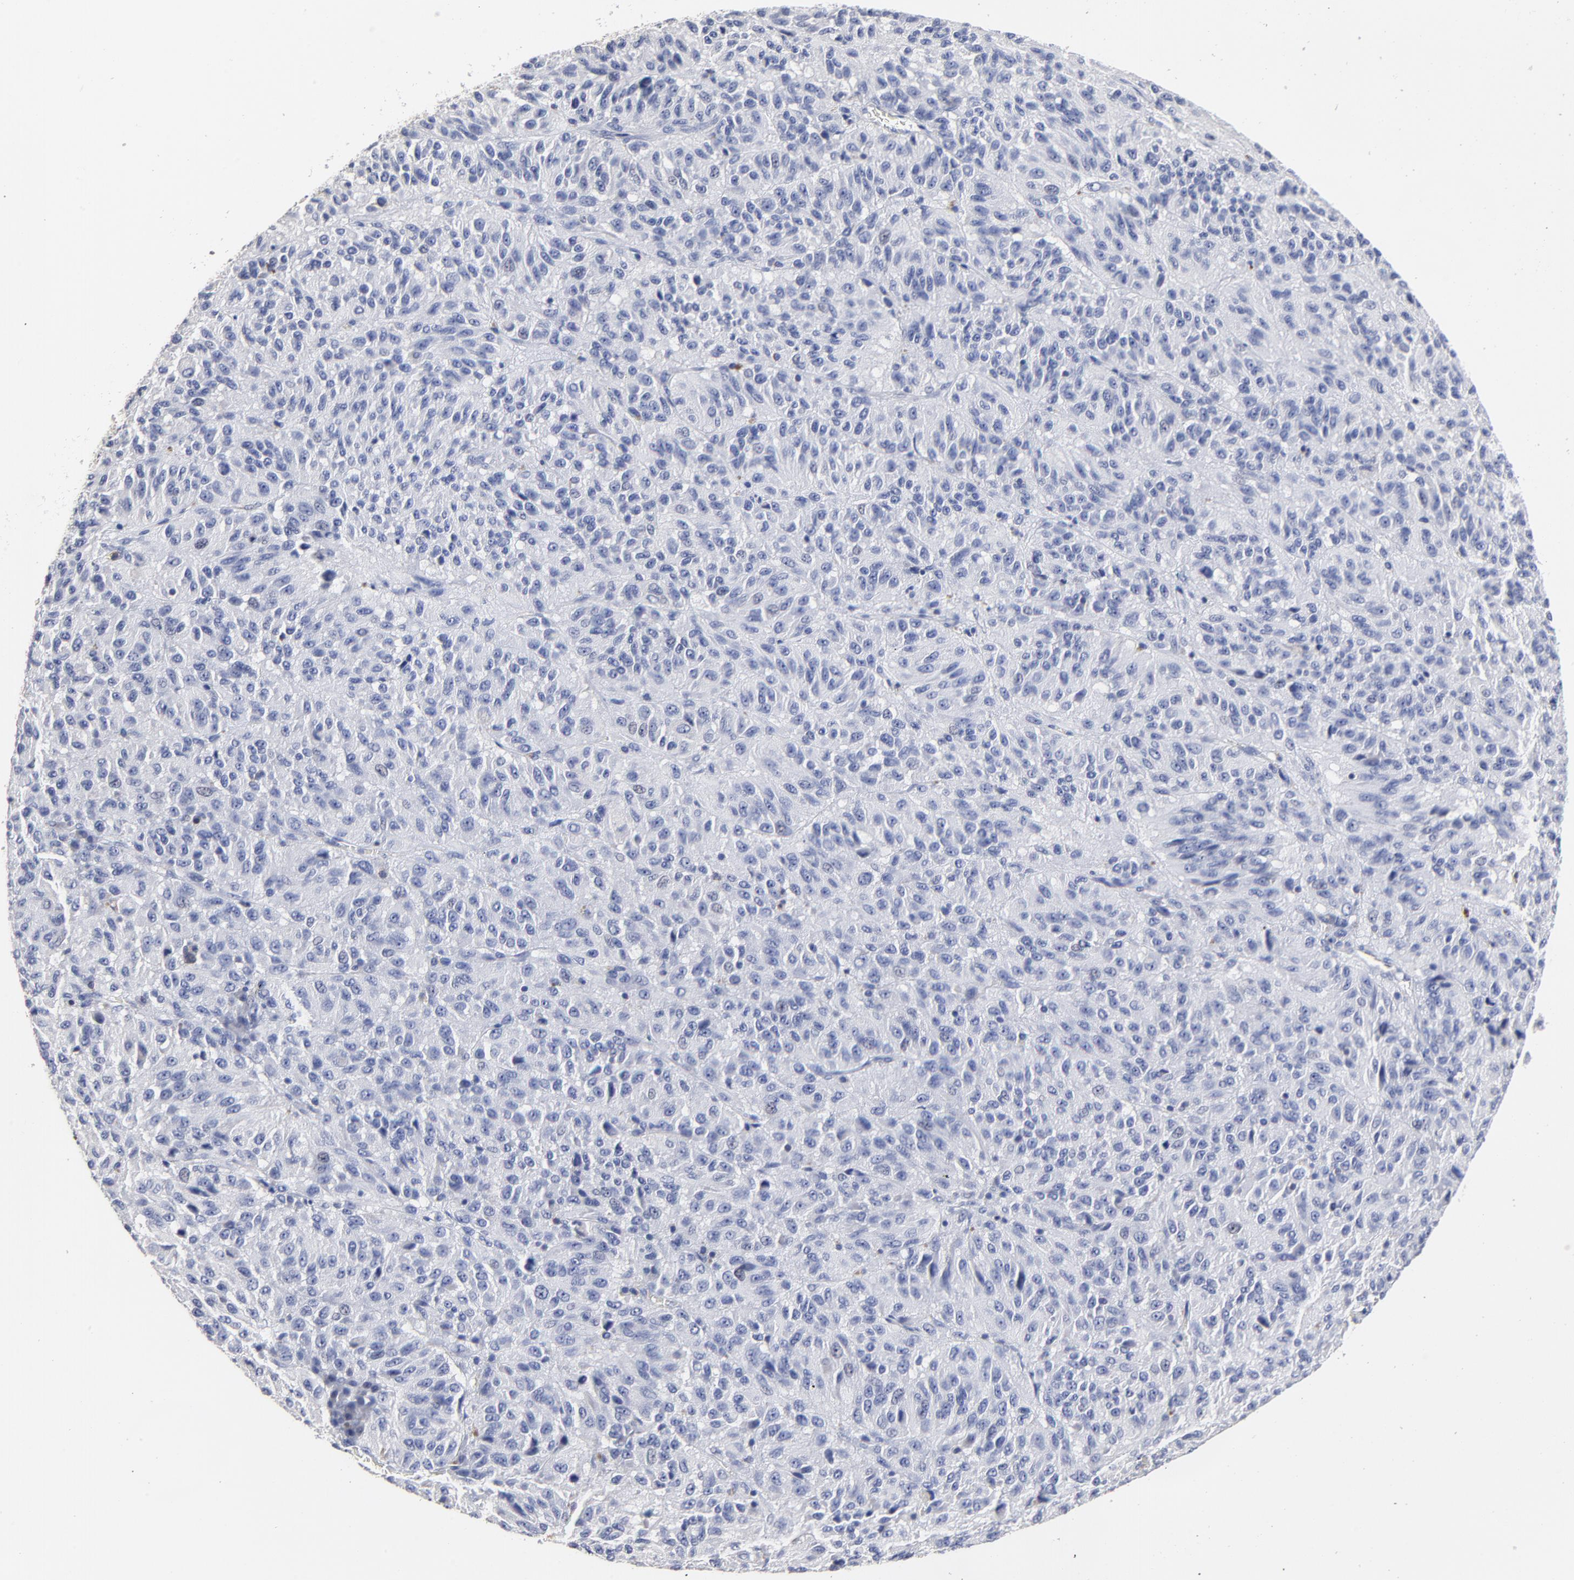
{"staining": {"intensity": "negative", "quantity": "none", "location": "none"}, "tissue": "melanoma", "cell_type": "Tumor cells", "image_type": "cancer", "snomed": [{"axis": "morphology", "description": "Malignant melanoma, Metastatic site"}, {"axis": "topography", "description": "Lung"}], "caption": "A high-resolution image shows IHC staining of melanoma, which shows no significant staining in tumor cells. (DAB (3,3'-diaminobenzidine) immunohistochemistry (IHC) with hematoxylin counter stain).", "gene": "TRAT1", "patient": {"sex": "male", "age": 64}}